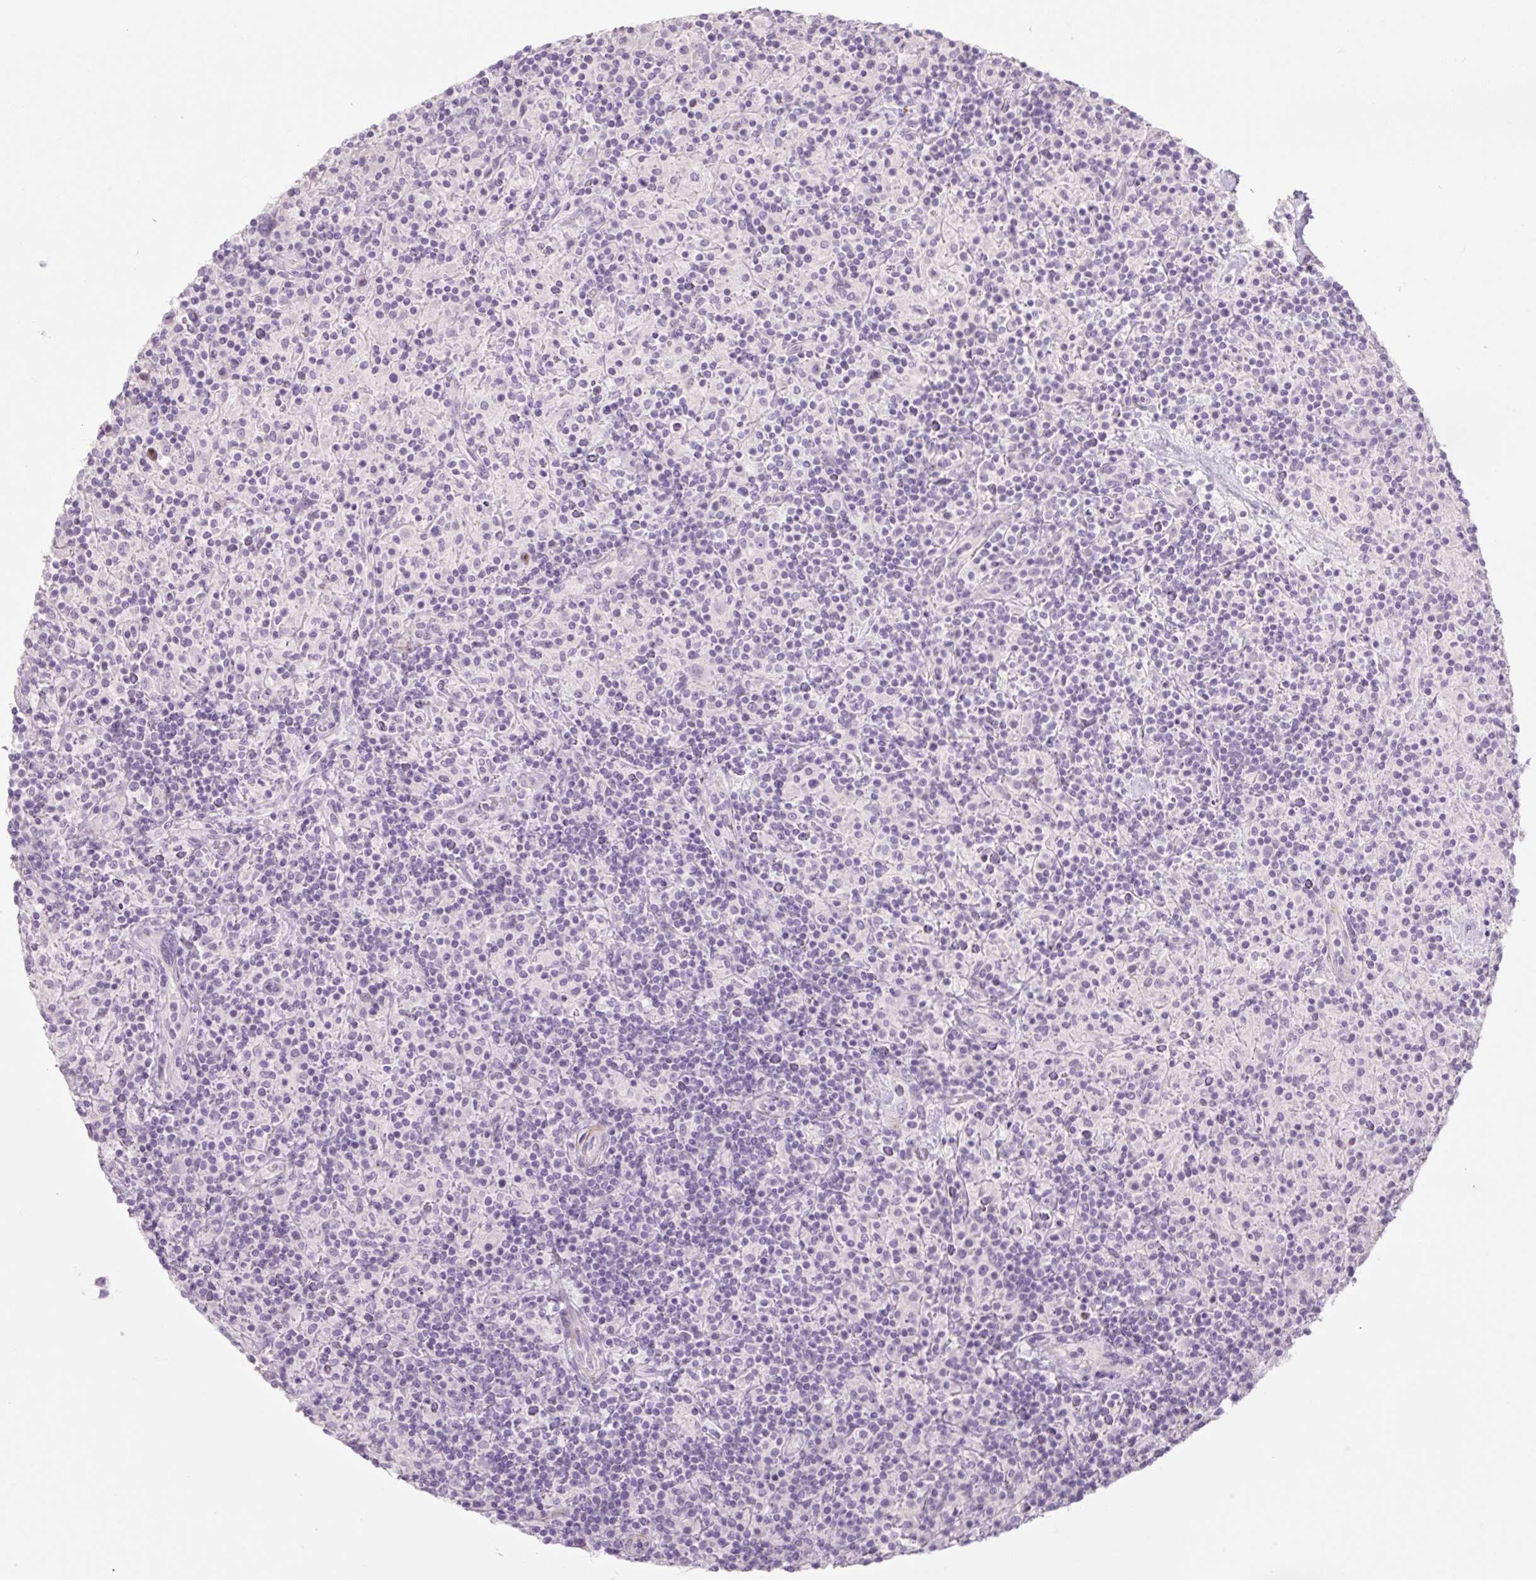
{"staining": {"intensity": "negative", "quantity": "none", "location": "none"}, "tissue": "lymphoma", "cell_type": "Tumor cells", "image_type": "cancer", "snomed": [{"axis": "morphology", "description": "Hodgkin's disease, NOS"}, {"axis": "topography", "description": "Lymph node"}], "caption": "Human lymphoma stained for a protein using IHC demonstrates no staining in tumor cells.", "gene": "PRM1", "patient": {"sex": "male", "age": 70}}